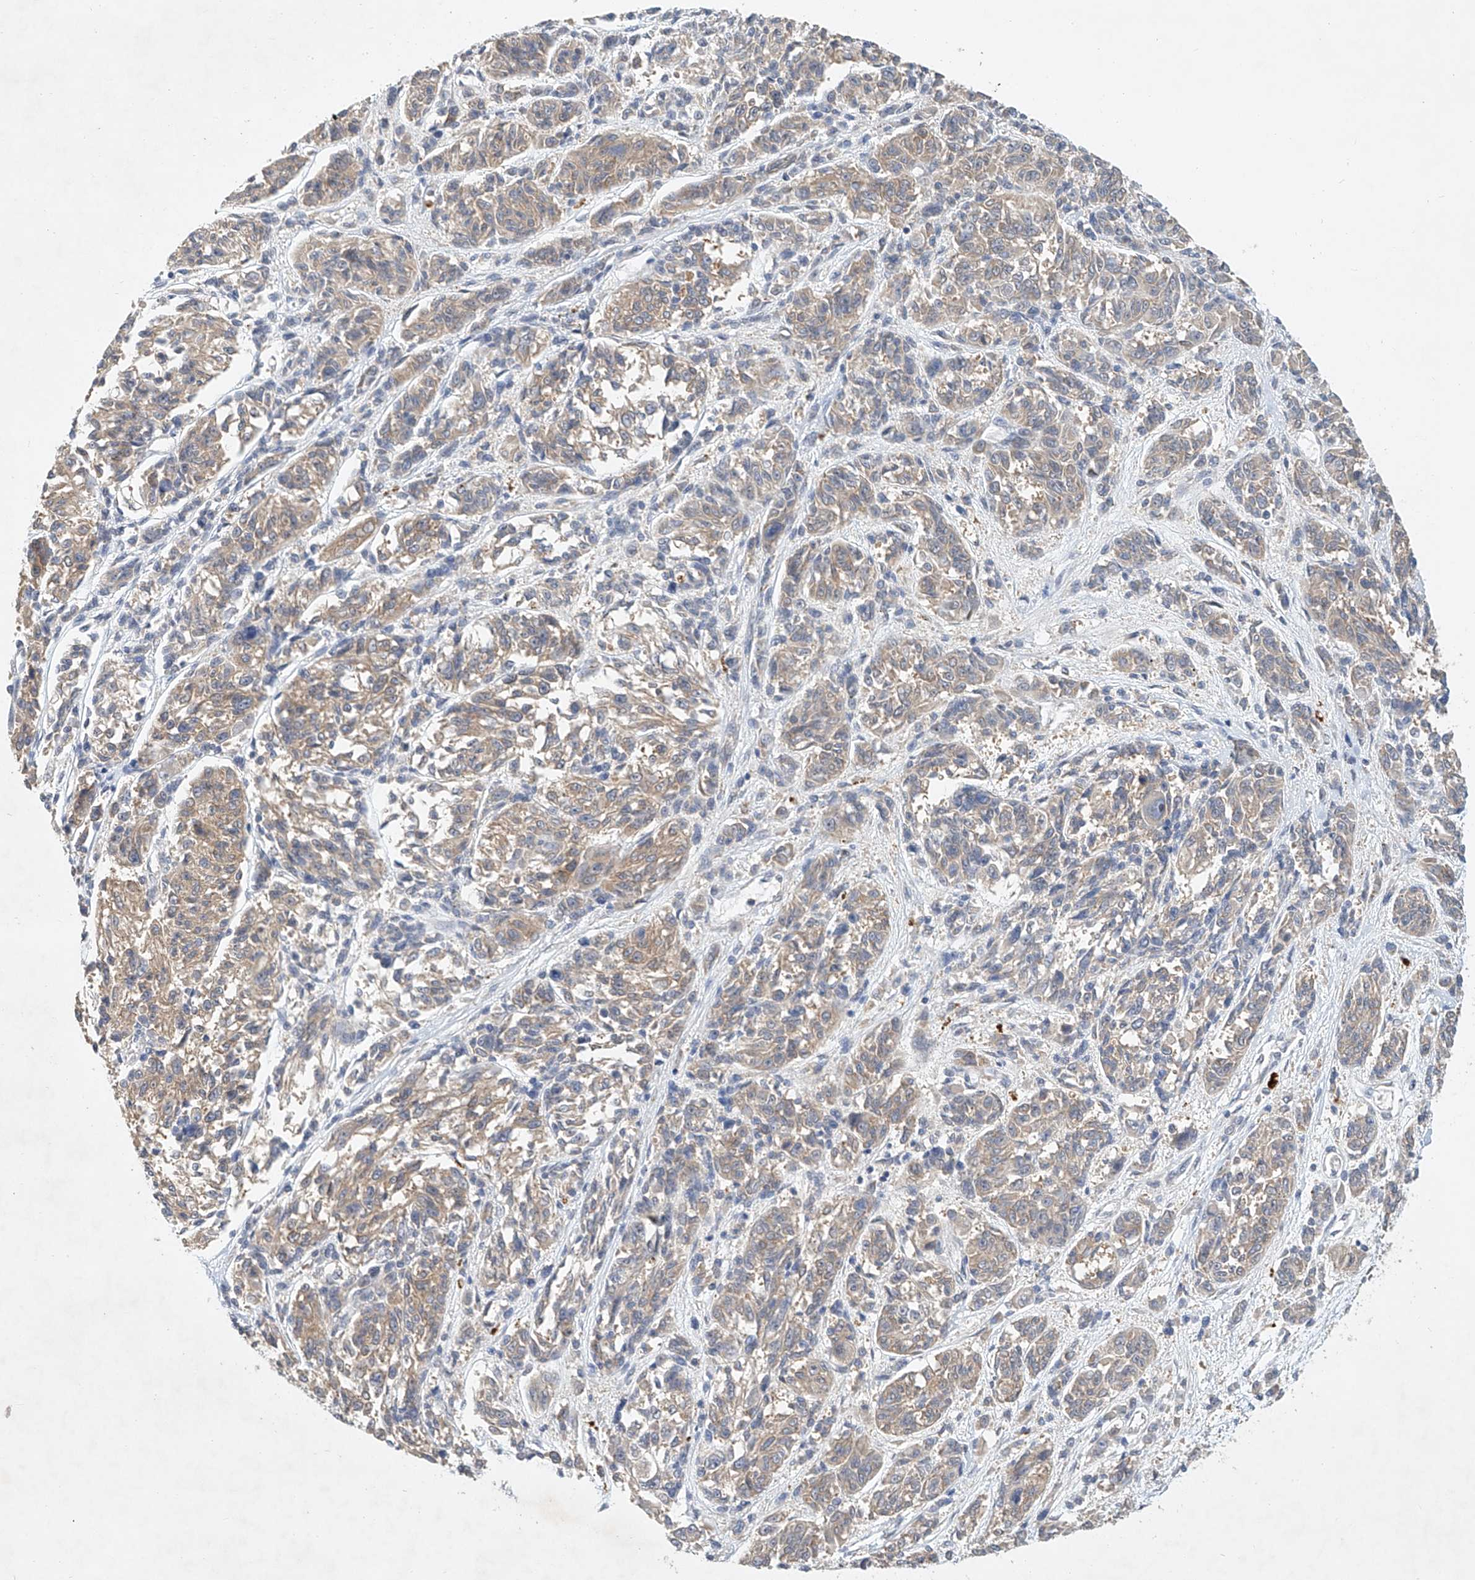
{"staining": {"intensity": "moderate", "quantity": "25%-75%", "location": "cytoplasmic/membranous"}, "tissue": "melanoma", "cell_type": "Tumor cells", "image_type": "cancer", "snomed": [{"axis": "morphology", "description": "Malignant melanoma, NOS"}, {"axis": "topography", "description": "Skin"}], "caption": "A histopathology image showing moderate cytoplasmic/membranous expression in about 25%-75% of tumor cells in malignant melanoma, as visualized by brown immunohistochemical staining.", "gene": "CARMIL1", "patient": {"sex": "male", "age": 53}}